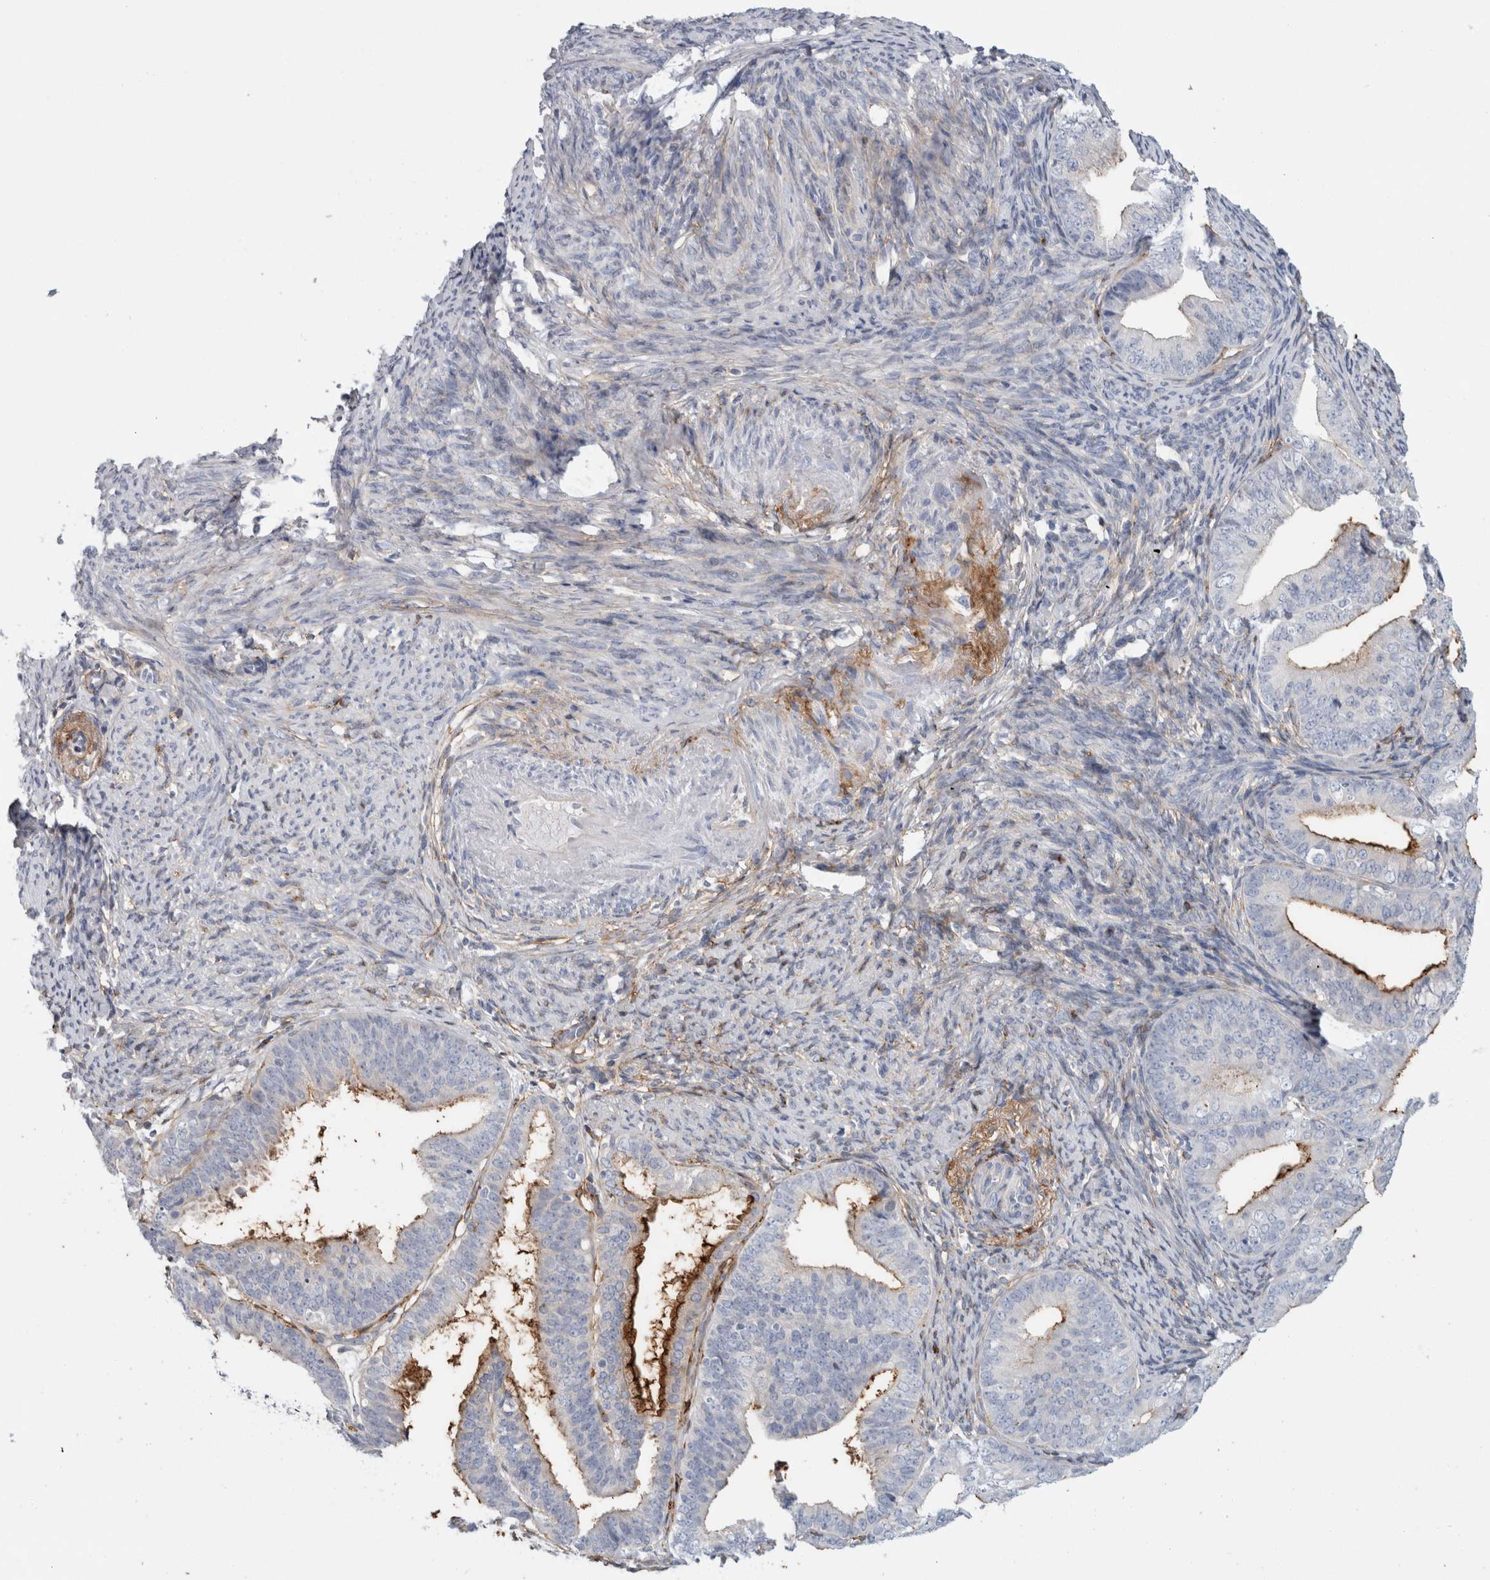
{"staining": {"intensity": "moderate", "quantity": "<25%", "location": "cytoplasmic/membranous"}, "tissue": "endometrial cancer", "cell_type": "Tumor cells", "image_type": "cancer", "snomed": [{"axis": "morphology", "description": "Adenocarcinoma, NOS"}, {"axis": "topography", "description": "Endometrium"}], "caption": "A high-resolution photomicrograph shows immunohistochemistry staining of endometrial cancer (adenocarcinoma), which displays moderate cytoplasmic/membranous positivity in about <25% of tumor cells. The staining was performed using DAB (3,3'-diaminobenzidine) to visualize the protein expression in brown, while the nuclei were stained in blue with hematoxylin (Magnification: 20x).", "gene": "CD55", "patient": {"sex": "female", "age": 63}}